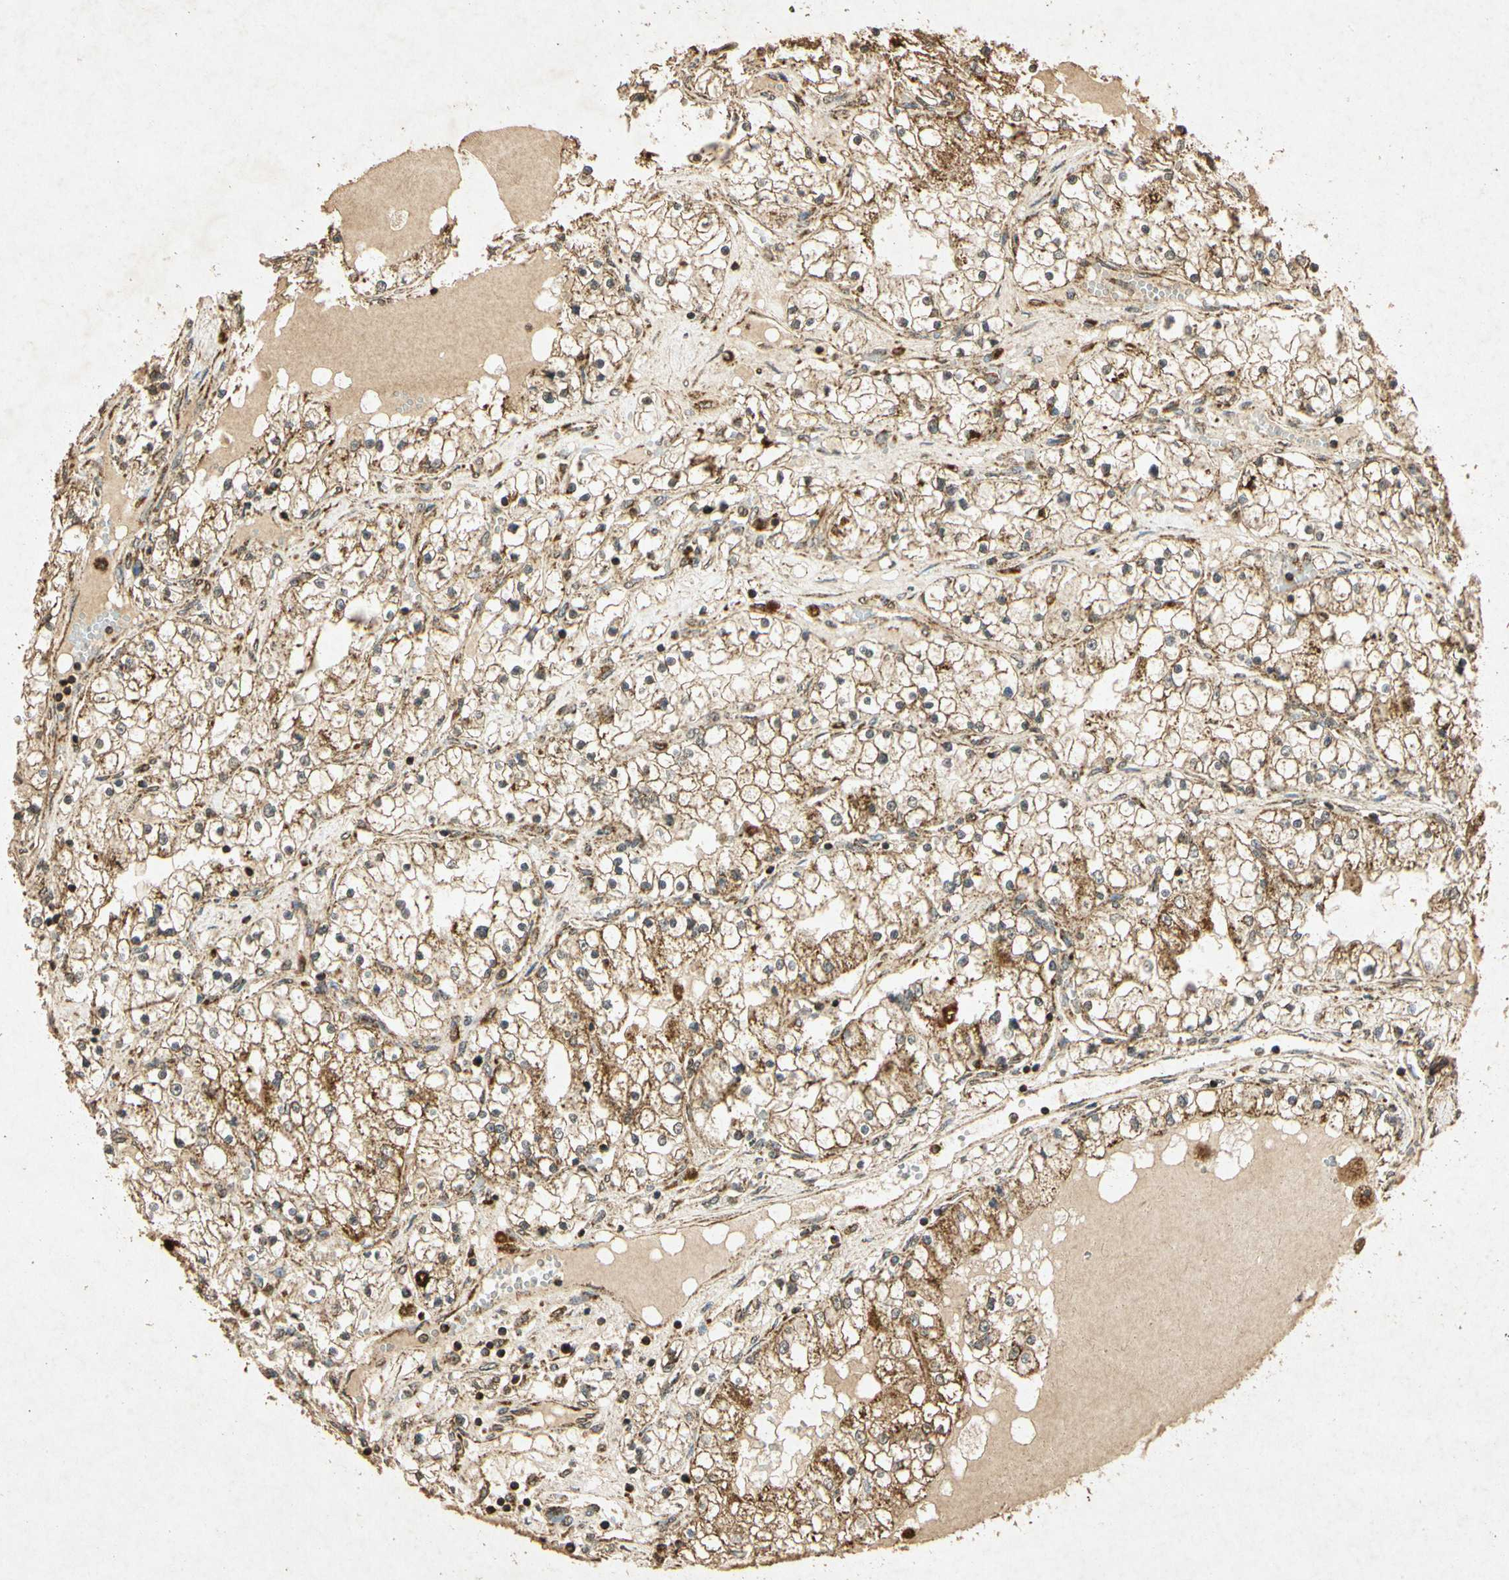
{"staining": {"intensity": "moderate", "quantity": ">75%", "location": "cytoplasmic/membranous"}, "tissue": "renal cancer", "cell_type": "Tumor cells", "image_type": "cancer", "snomed": [{"axis": "morphology", "description": "Adenocarcinoma, NOS"}, {"axis": "topography", "description": "Kidney"}], "caption": "Adenocarcinoma (renal) tissue exhibits moderate cytoplasmic/membranous expression in approximately >75% of tumor cells, visualized by immunohistochemistry. The staining is performed using DAB brown chromogen to label protein expression. The nuclei are counter-stained blue using hematoxylin.", "gene": "PRDX3", "patient": {"sex": "male", "age": 68}}